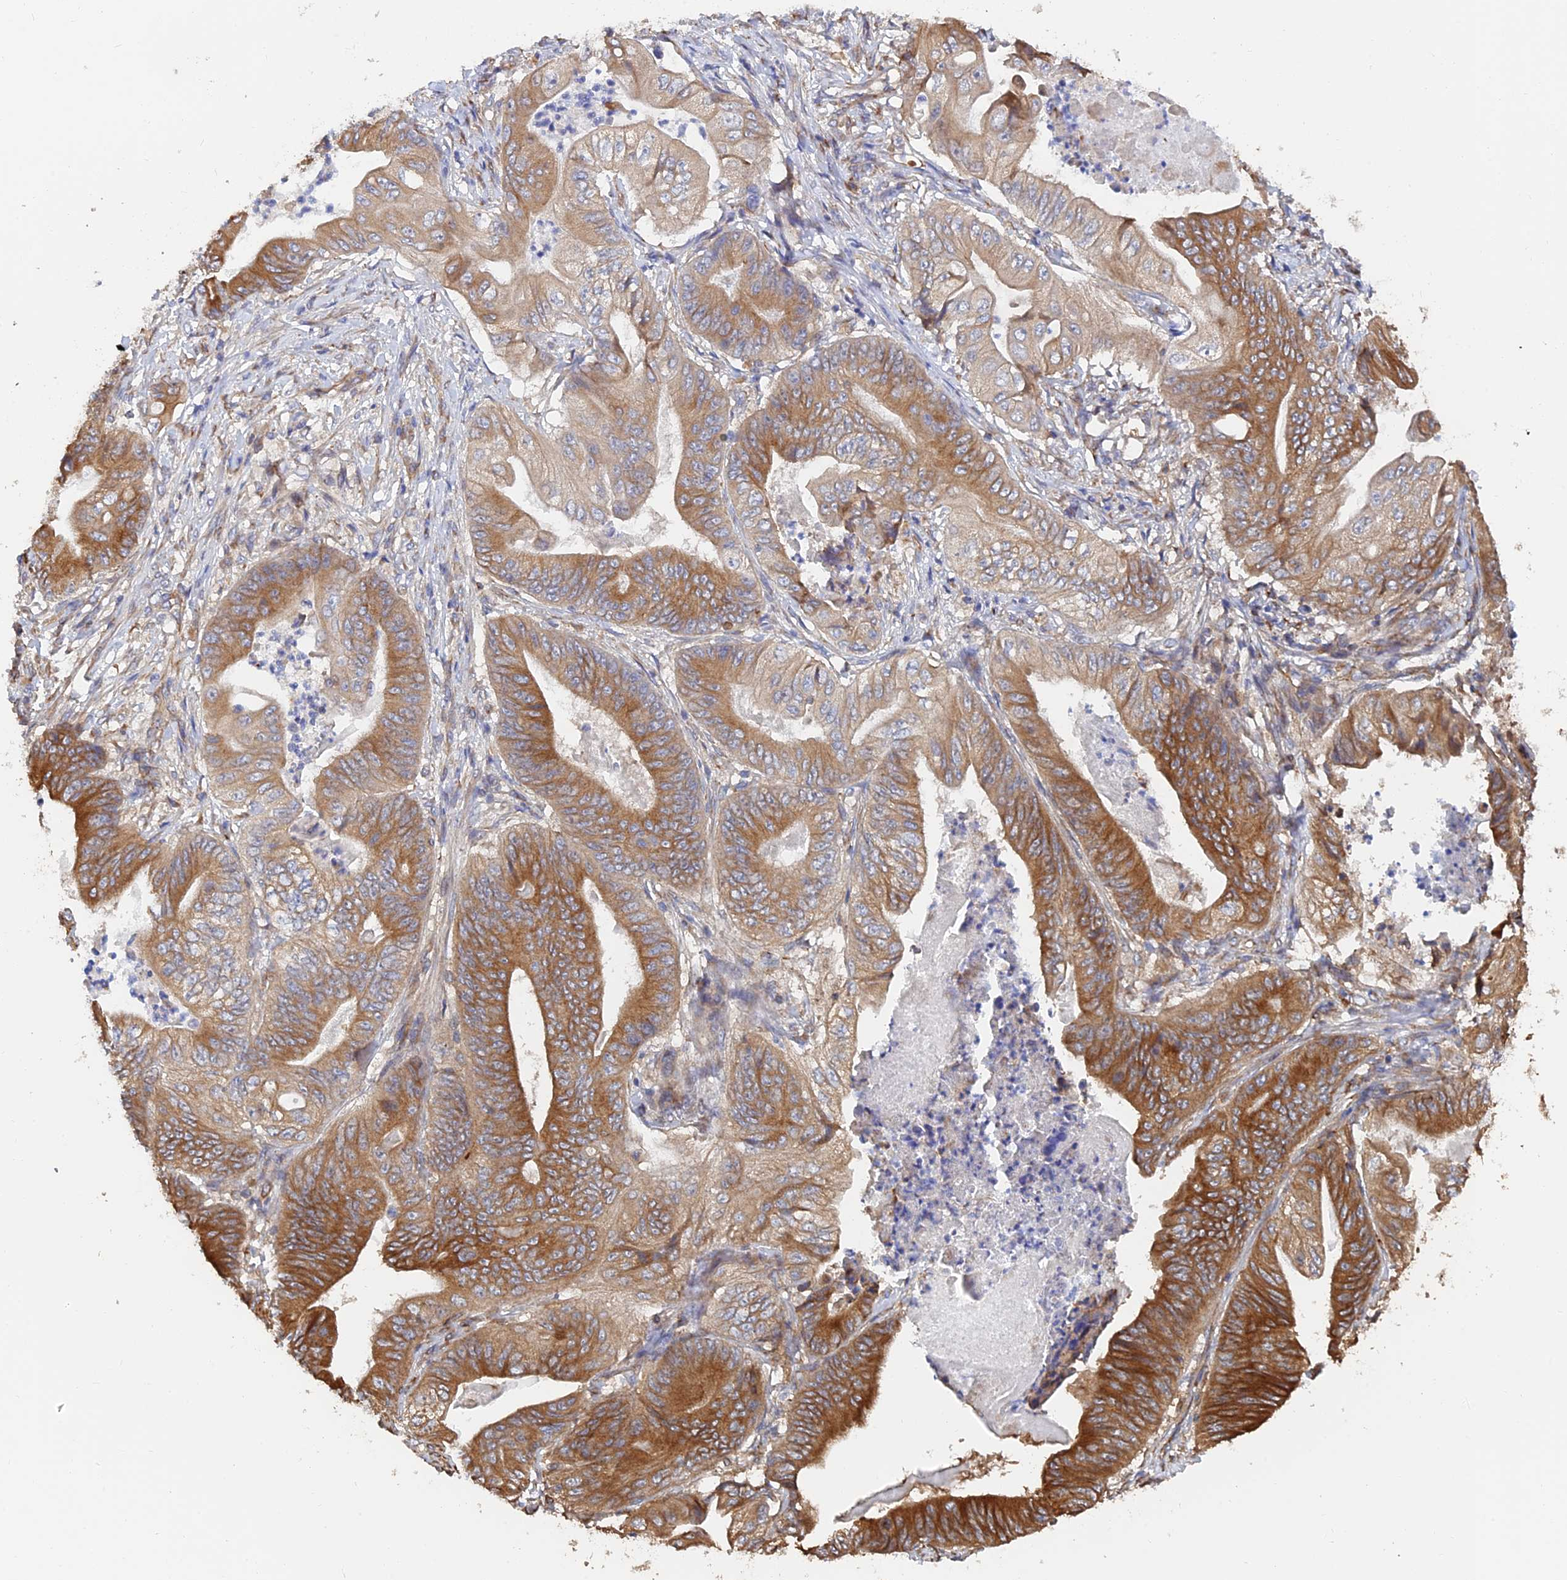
{"staining": {"intensity": "moderate", "quantity": ">75%", "location": "cytoplasmic/membranous"}, "tissue": "stomach cancer", "cell_type": "Tumor cells", "image_type": "cancer", "snomed": [{"axis": "morphology", "description": "Adenocarcinoma, NOS"}, {"axis": "topography", "description": "Stomach"}], "caption": "Stomach cancer (adenocarcinoma) tissue demonstrates moderate cytoplasmic/membranous expression in approximately >75% of tumor cells", "gene": "WBP11", "patient": {"sex": "male", "age": 62}}